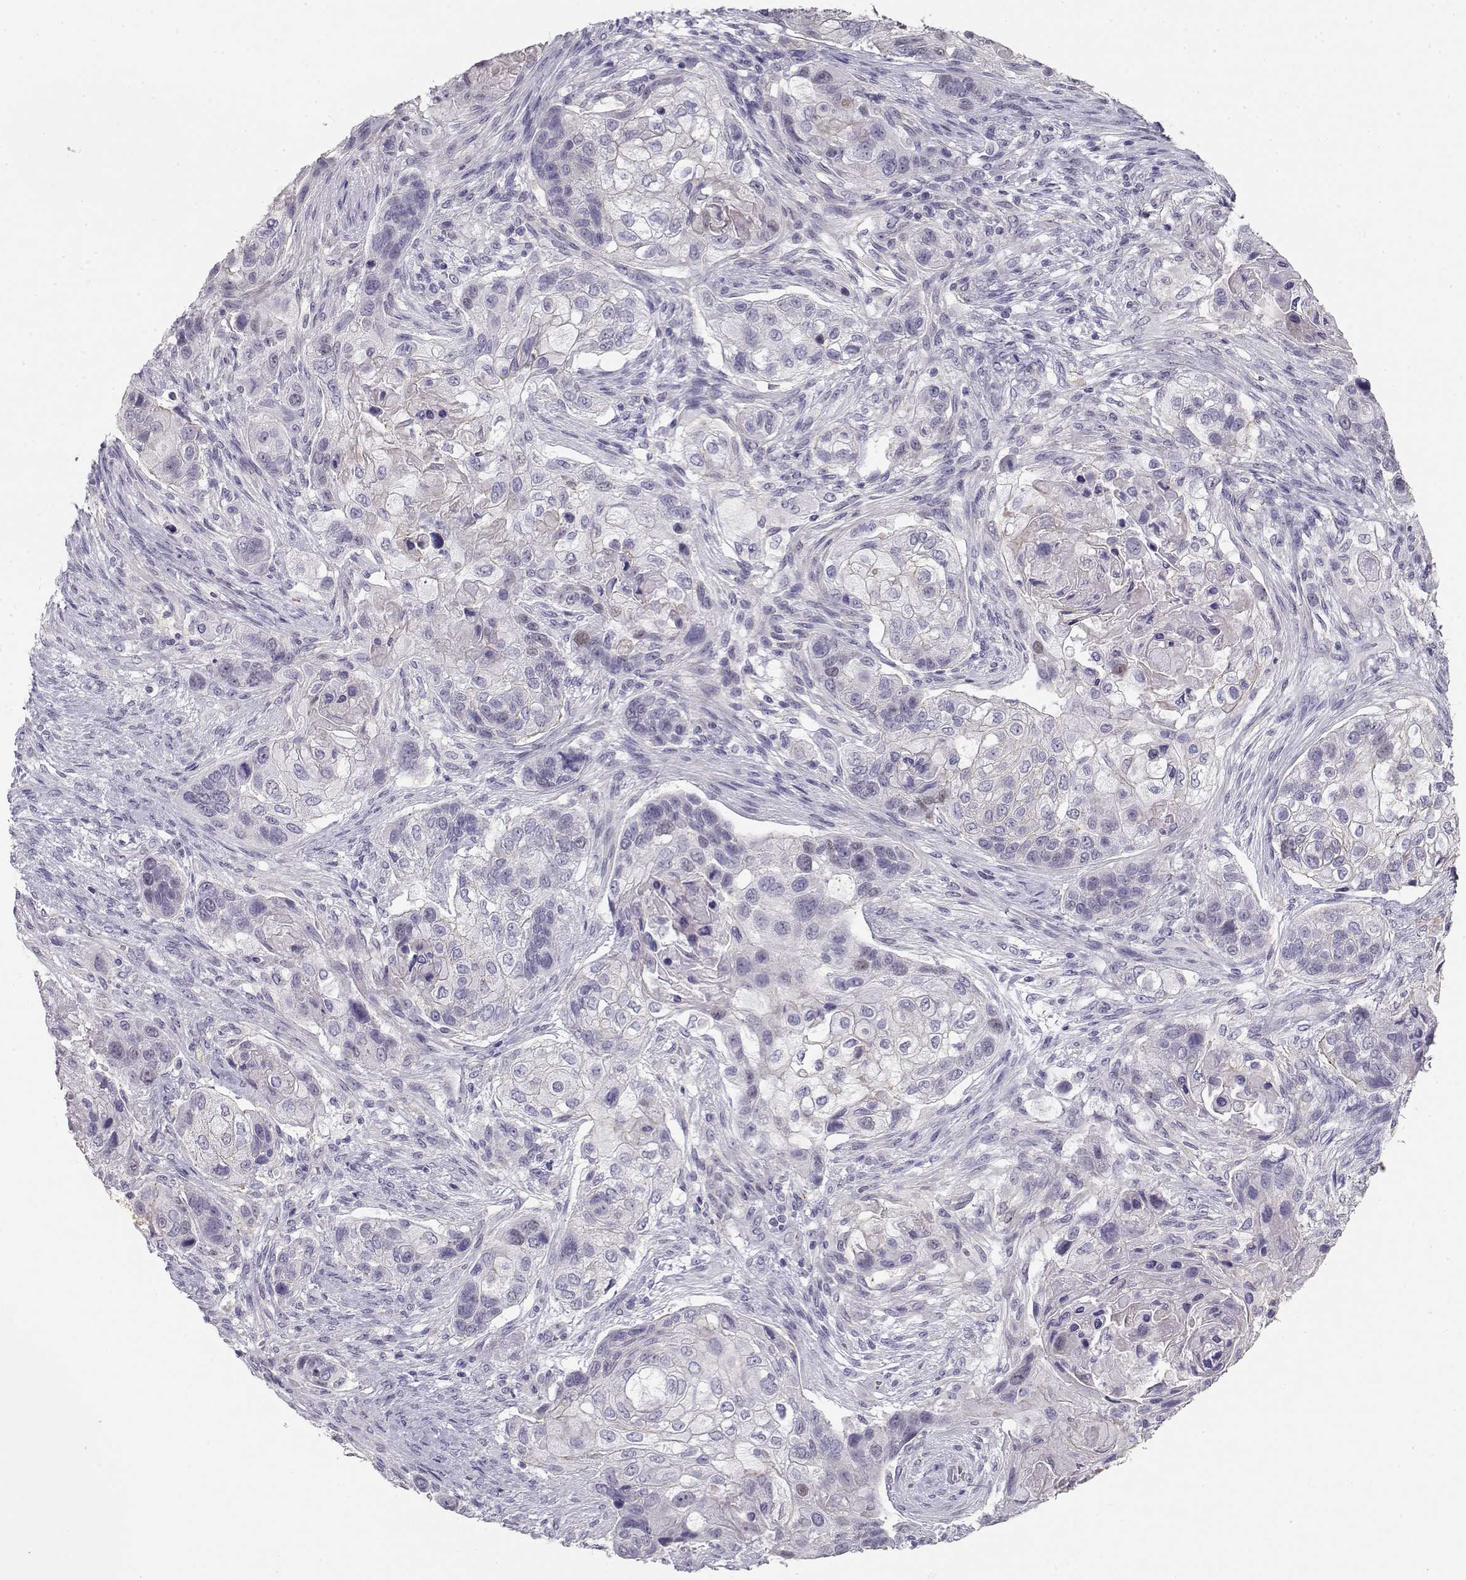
{"staining": {"intensity": "negative", "quantity": "none", "location": "none"}, "tissue": "lung cancer", "cell_type": "Tumor cells", "image_type": "cancer", "snomed": [{"axis": "morphology", "description": "Squamous cell carcinoma, NOS"}, {"axis": "topography", "description": "Lung"}], "caption": "DAB immunohistochemical staining of human lung cancer demonstrates no significant staining in tumor cells. Nuclei are stained in blue.", "gene": "NUTM1", "patient": {"sex": "male", "age": 69}}